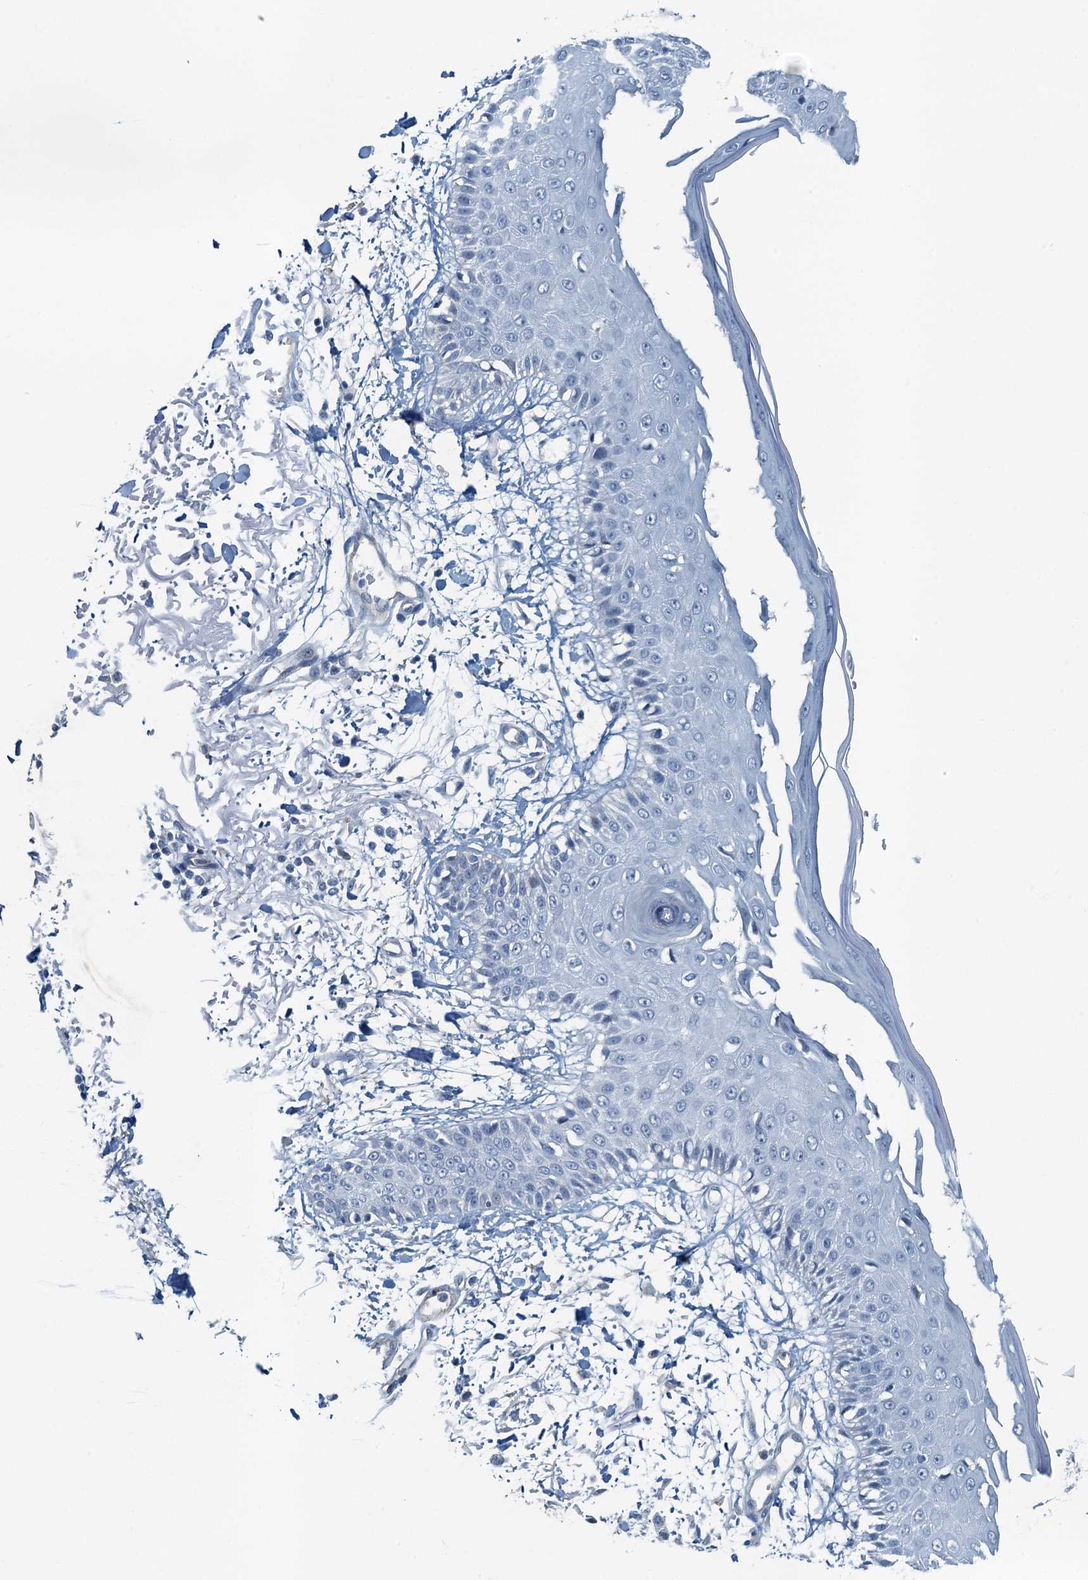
{"staining": {"intensity": "negative", "quantity": "none", "location": "none"}, "tissue": "skin", "cell_type": "Fibroblasts", "image_type": "normal", "snomed": [{"axis": "morphology", "description": "Normal tissue, NOS"}, {"axis": "morphology", "description": "Squamous cell carcinoma, NOS"}, {"axis": "topography", "description": "Skin"}, {"axis": "topography", "description": "Peripheral nerve tissue"}], "caption": "A high-resolution histopathology image shows immunohistochemistry (IHC) staining of unremarkable skin, which shows no significant positivity in fibroblasts.", "gene": "GFOD2", "patient": {"sex": "male", "age": 83}}